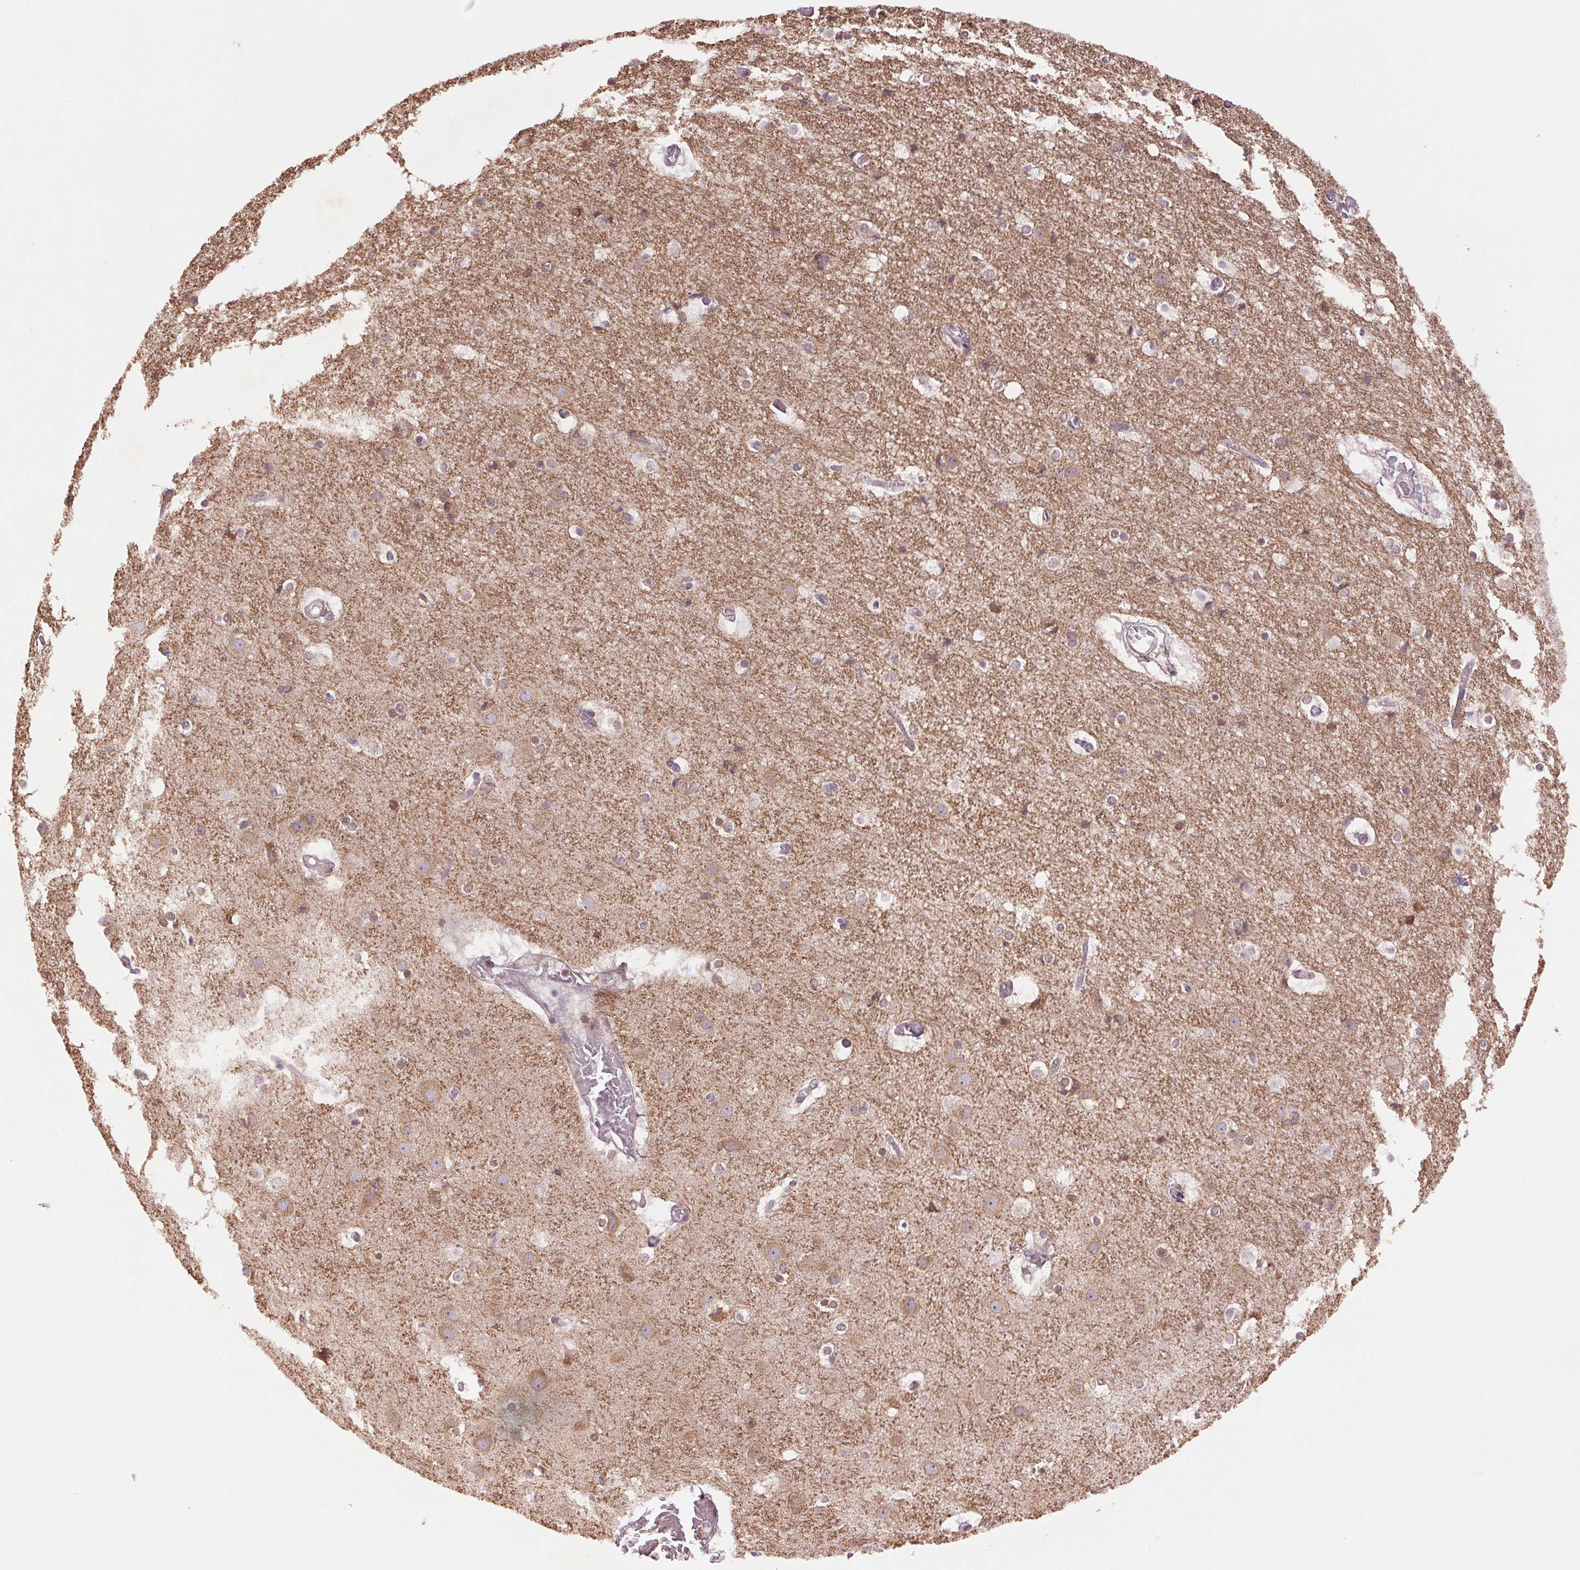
{"staining": {"intensity": "weak", "quantity": "25%-75%", "location": "cytoplasmic/membranous"}, "tissue": "cerebral cortex", "cell_type": "Endothelial cells", "image_type": "normal", "snomed": [{"axis": "morphology", "description": "Normal tissue, NOS"}, {"axis": "topography", "description": "Cerebral cortex"}], "caption": "High-power microscopy captured an IHC photomicrograph of benign cerebral cortex, revealing weak cytoplasmic/membranous staining in approximately 25%-75% of endothelial cells. The protein of interest is shown in brown color, while the nuclei are stained blue.", "gene": "BTF3L4", "patient": {"sex": "female", "age": 52}}